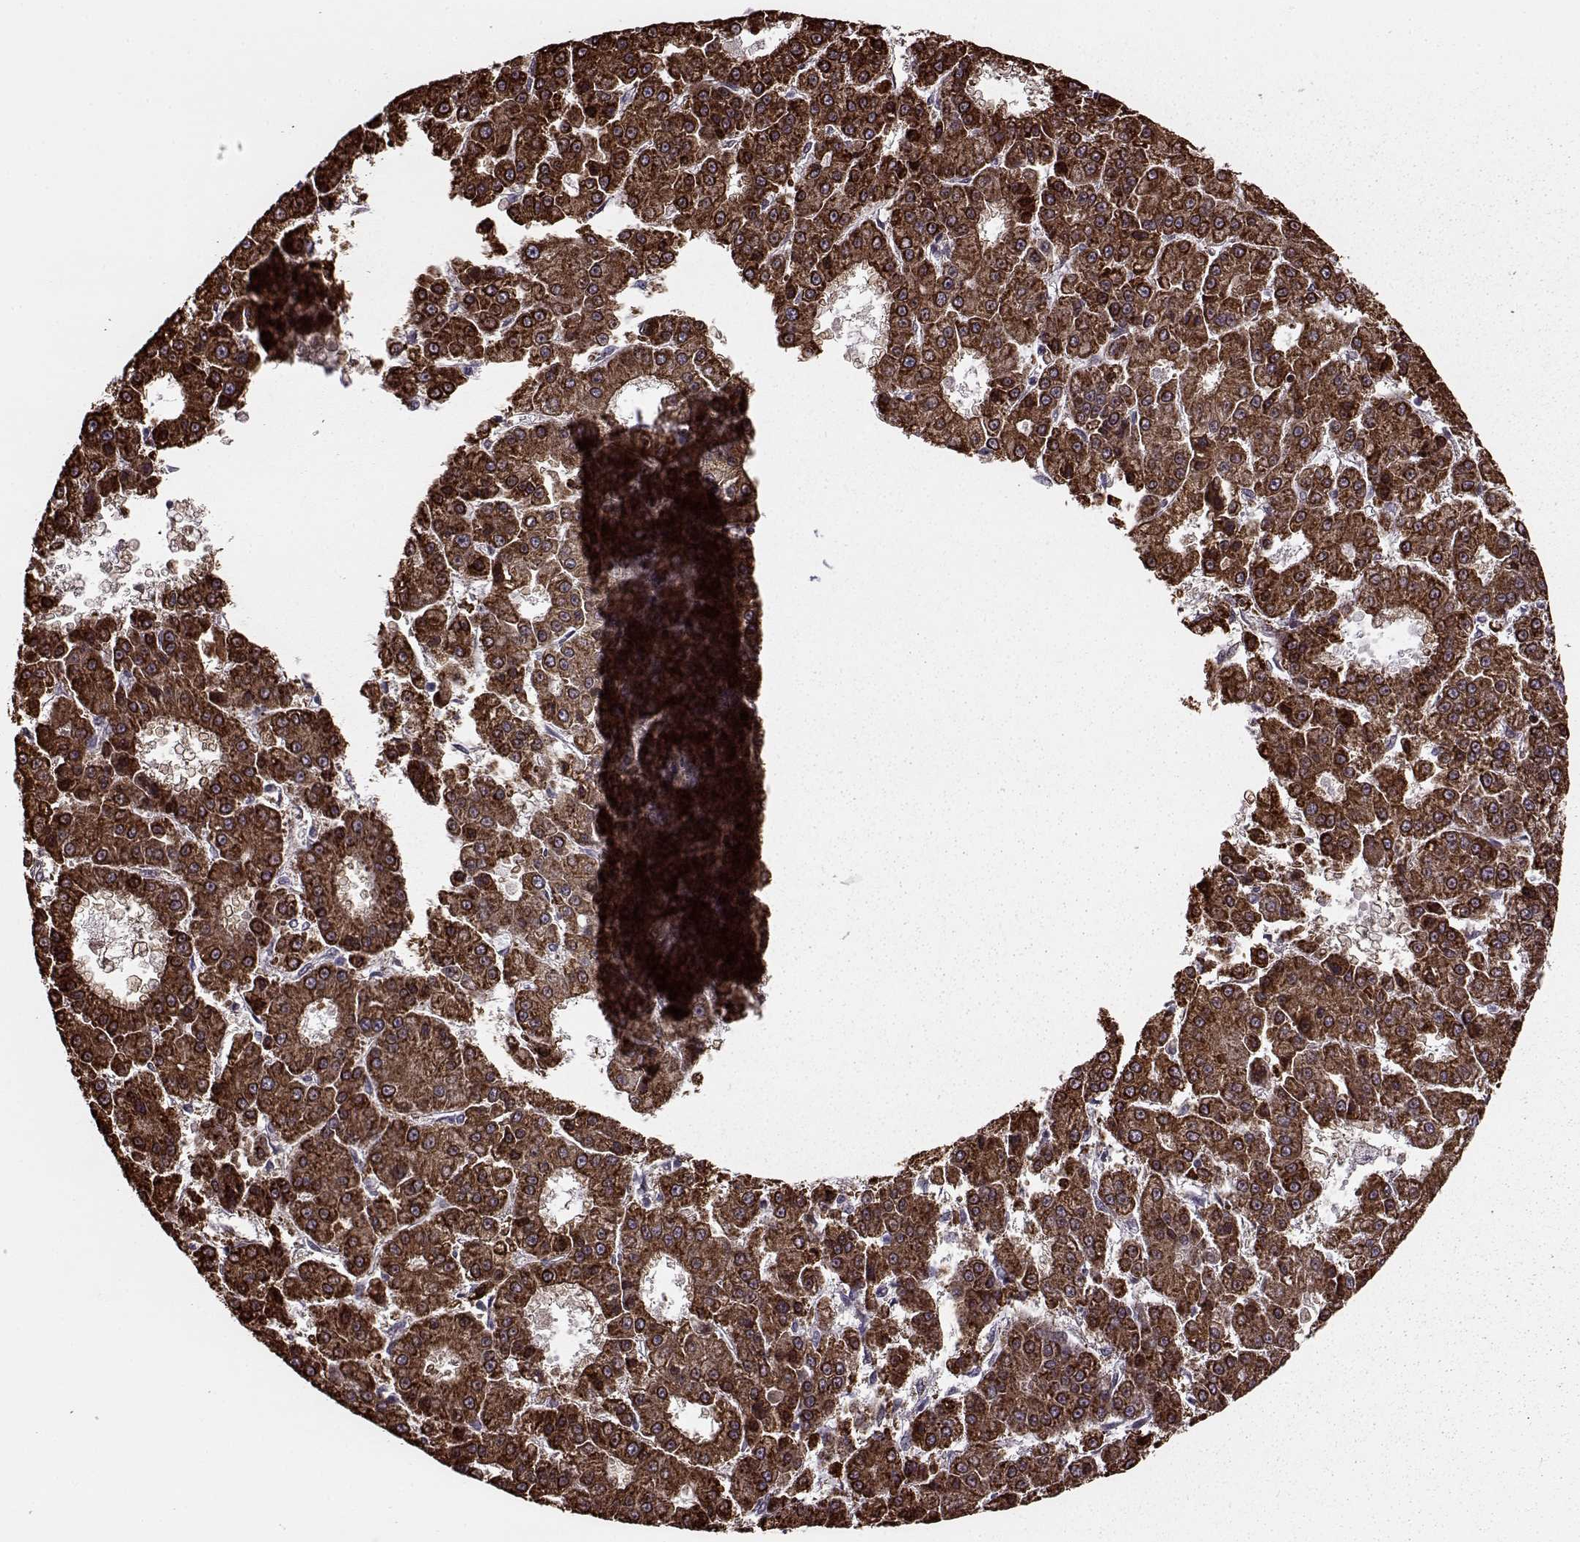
{"staining": {"intensity": "strong", "quantity": ">75%", "location": "cytoplasmic/membranous"}, "tissue": "liver cancer", "cell_type": "Tumor cells", "image_type": "cancer", "snomed": [{"axis": "morphology", "description": "Carcinoma, Hepatocellular, NOS"}, {"axis": "topography", "description": "Liver"}], "caption": "A photomicrograph of liver cancer stained for a protein reveals strong cytoplasmic/membranous brown staining in tumor cells.", "gene": "FTO", "patient": {"sex": "male", "age": 70}}